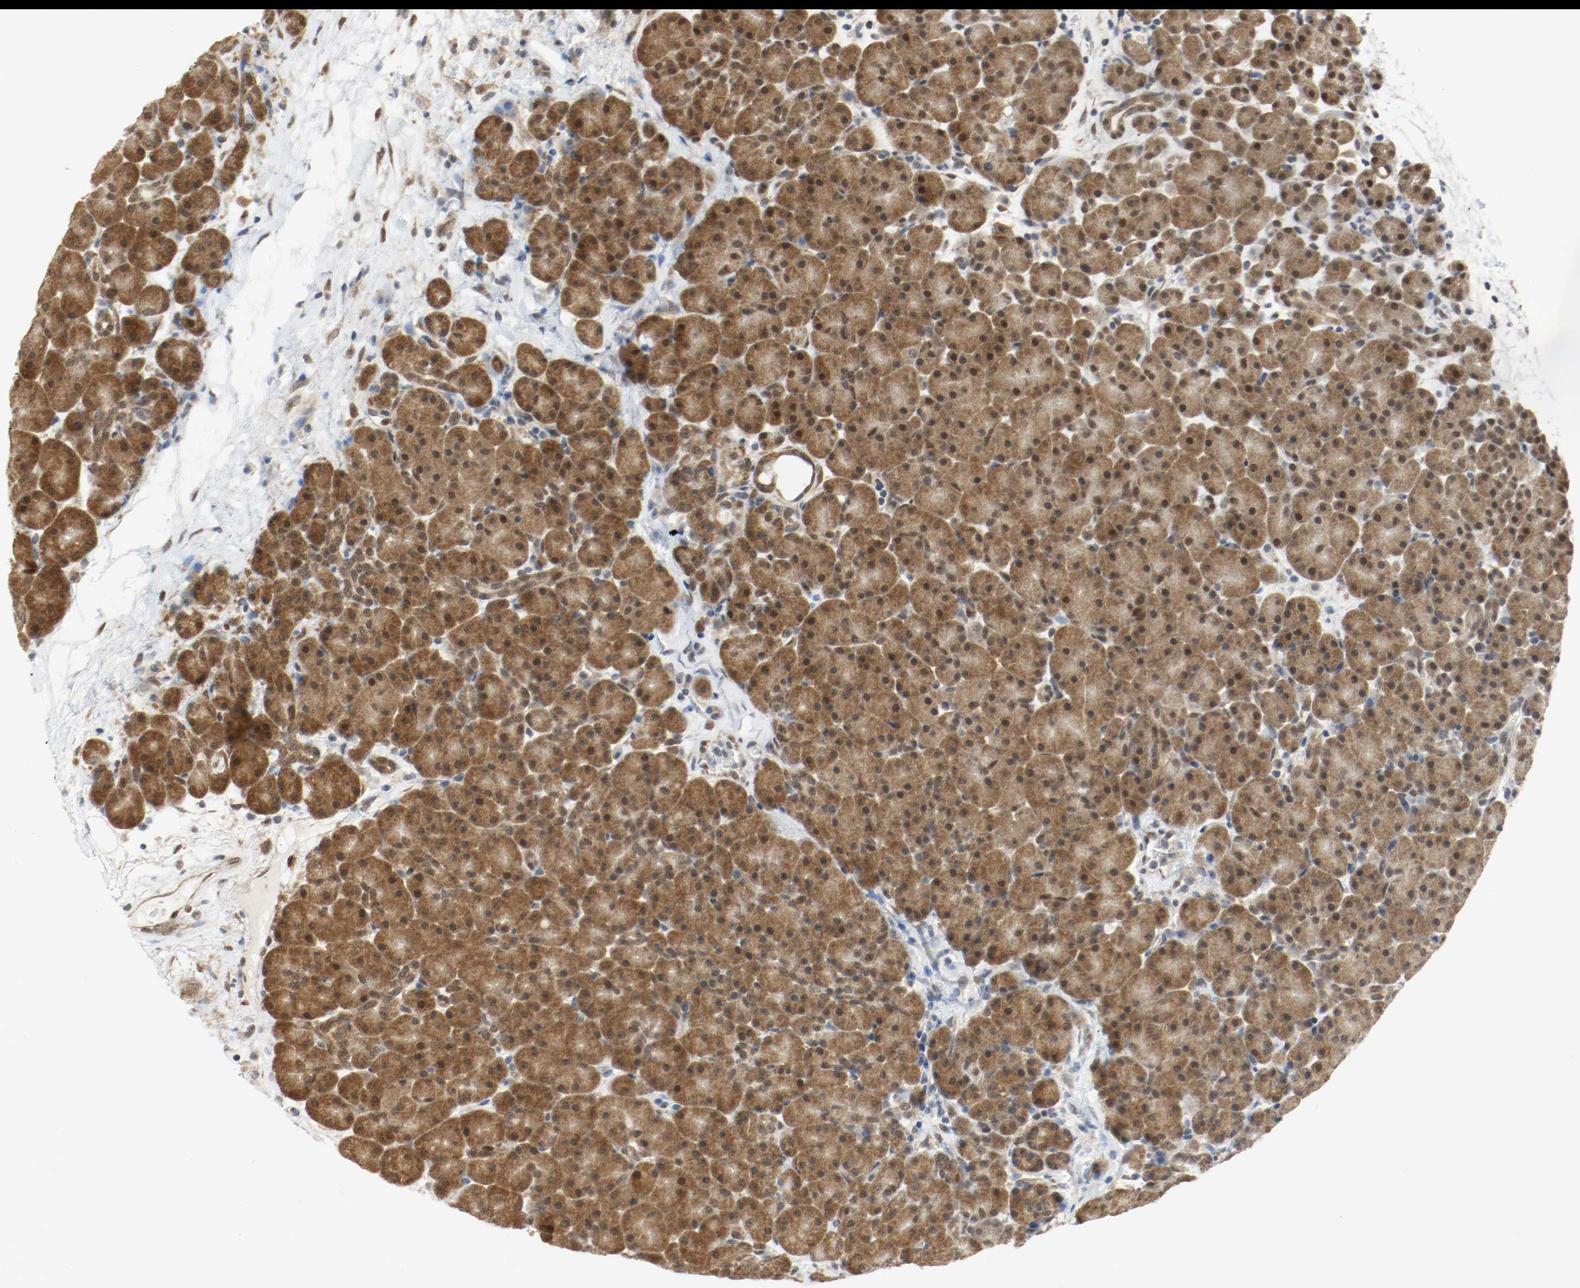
{"staining": {"intensity": "moderate", "quantity": ">75%", "location": "cytoplasmic/membranous,nuclear"}, "tissue": "pancreas", "cell_type": "Exocrine glandular cells", "image_type": "normal", "snomed": [{"axis": "morphology", "description": "Normal tissue, NOS"}, {"axis": "topography", "description": "Pancreas"}], "caption": "Immunohistochemical staining of benign pancreas demonstrates >75% levels of moderate cytoplasmic/membranous,nuclear protein positivity in approximately >75% of exocrine glandular cells.", "gene": "PPME1", "patient": {"sex": "male", "age": 66}}